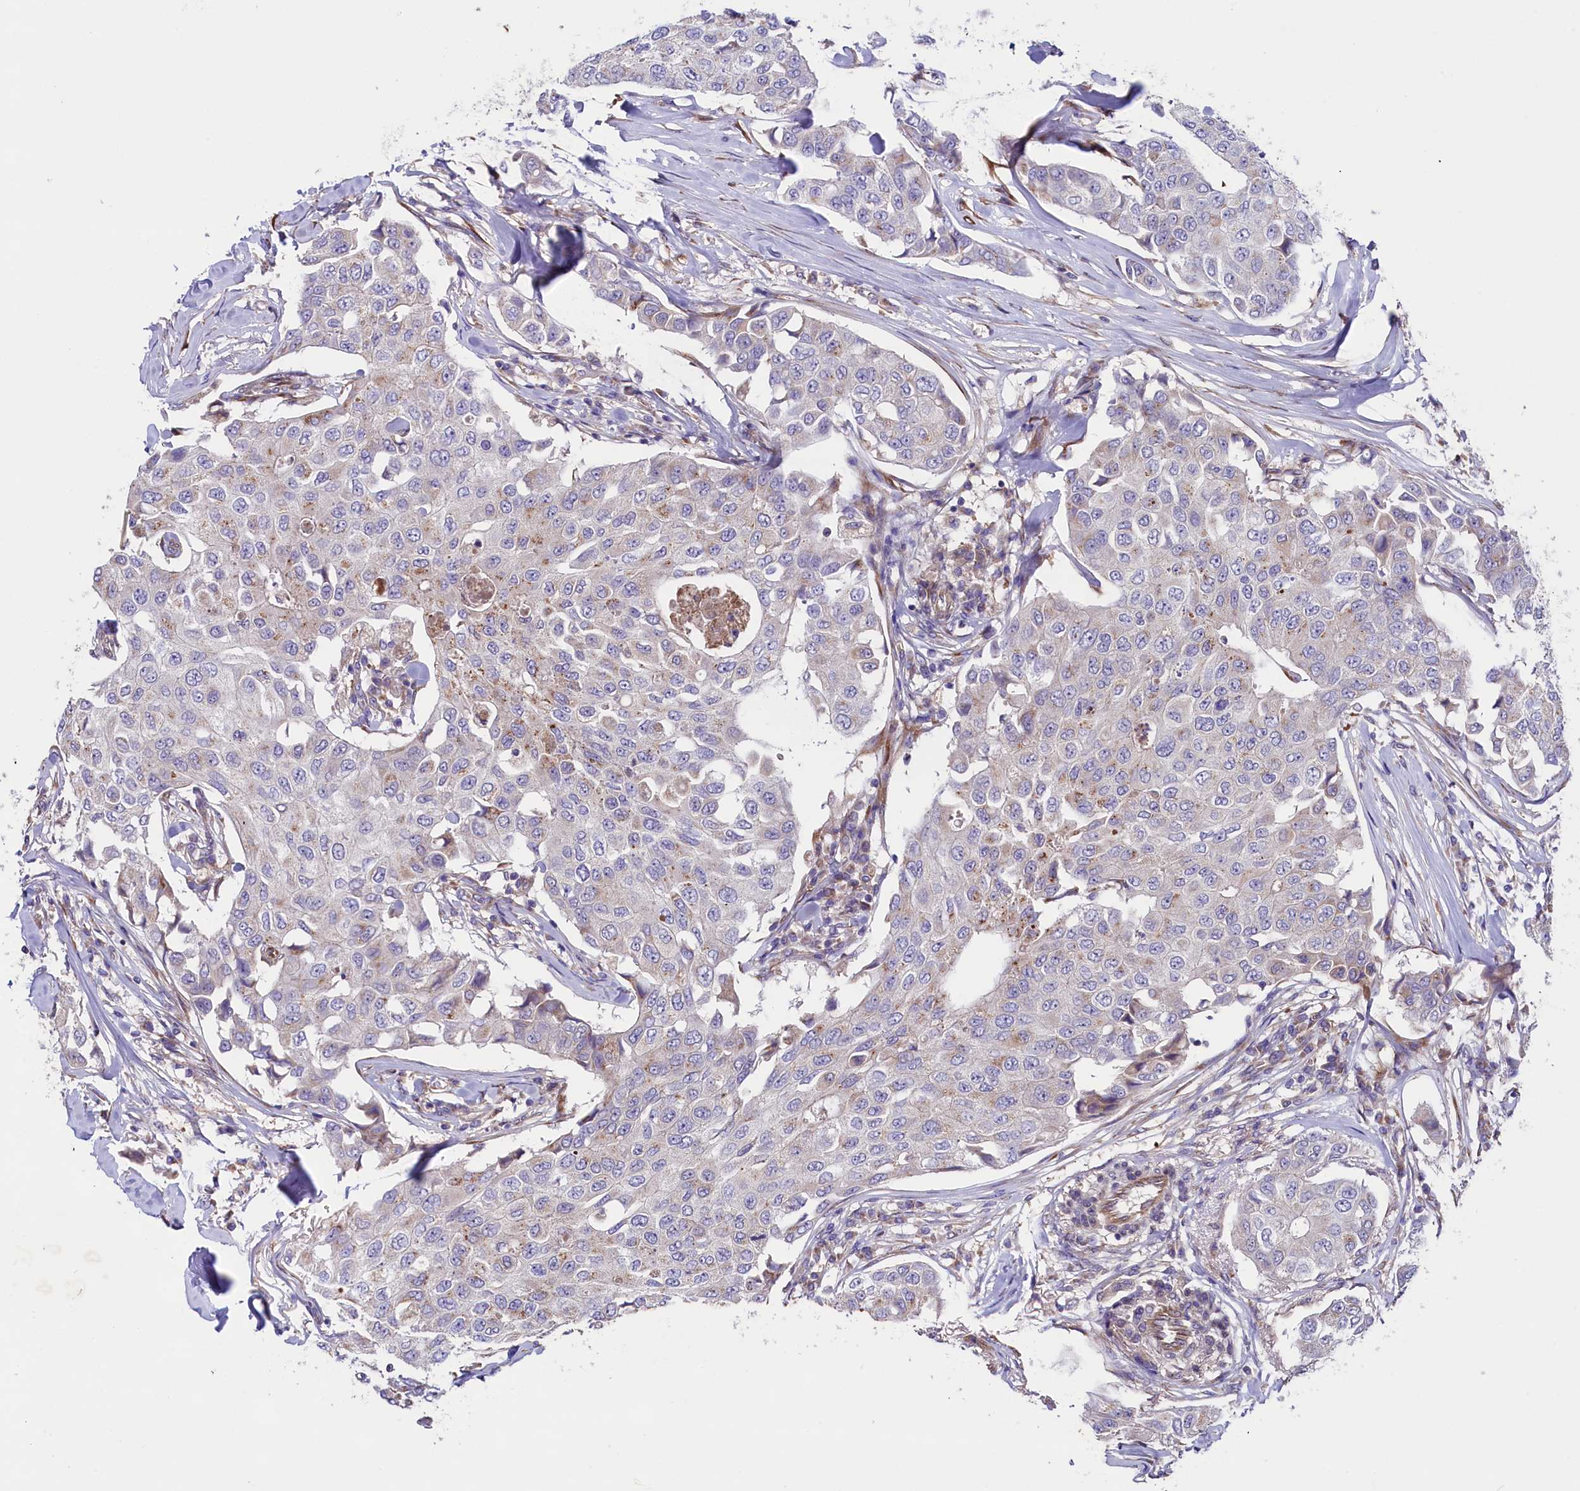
{"staining": {"intensity": "weak", "quantity": "<25%", "location": "cytoplasmic/membranous"}, "tissue": "breast cancer", "cell_type": "Tumor cells", "image_type": "cancer", "snomed": [{"axis": "morphology", "description": "Duct carcinoma"}, {"axis": "topography", "description": "Breast"}], "caption": "The photomicrograph displays no staining of tumor cells in invasive ductal carcinoma (breast).", "gene": "GPR108", "patient": {"sex": "female", "age": 80}}